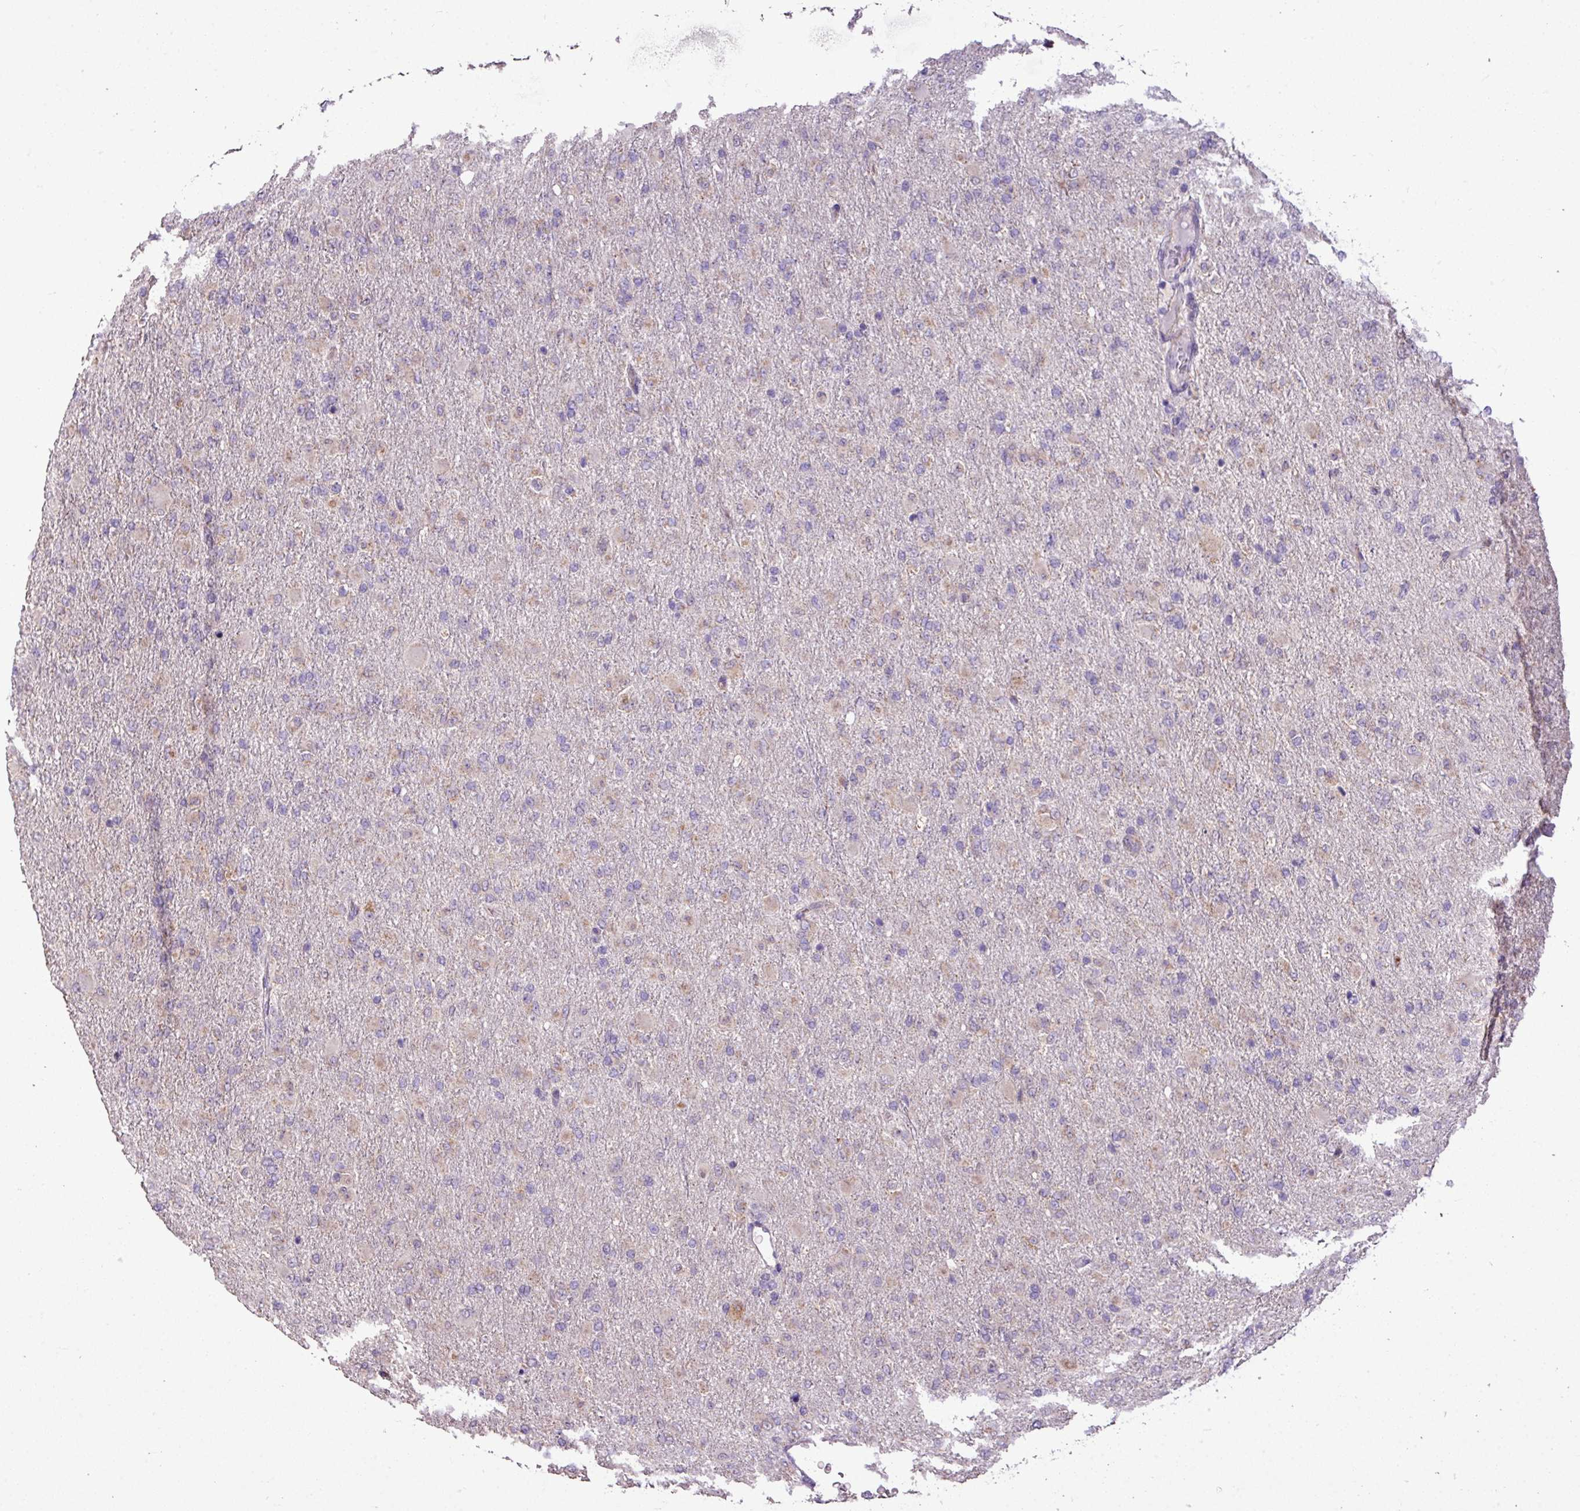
{"staining": {"intensity": "negative", "quantity": "none", "location": "none"}, "tissue": "glioma", "cell_type": "Tumor cells", "image_type": "cancer", "snomed": [{"axis": "morphology", "description": "Glioma, malignant, Low grade"}, {"axis": "topography", "description": "Brain"}], "caption": "This is a histopathology image of immunohistochemistry staining of glioma, which shows no positivity in tumor cells.", "gene": "ALDH2", "patient": {"sex": "male", "age": 65}}